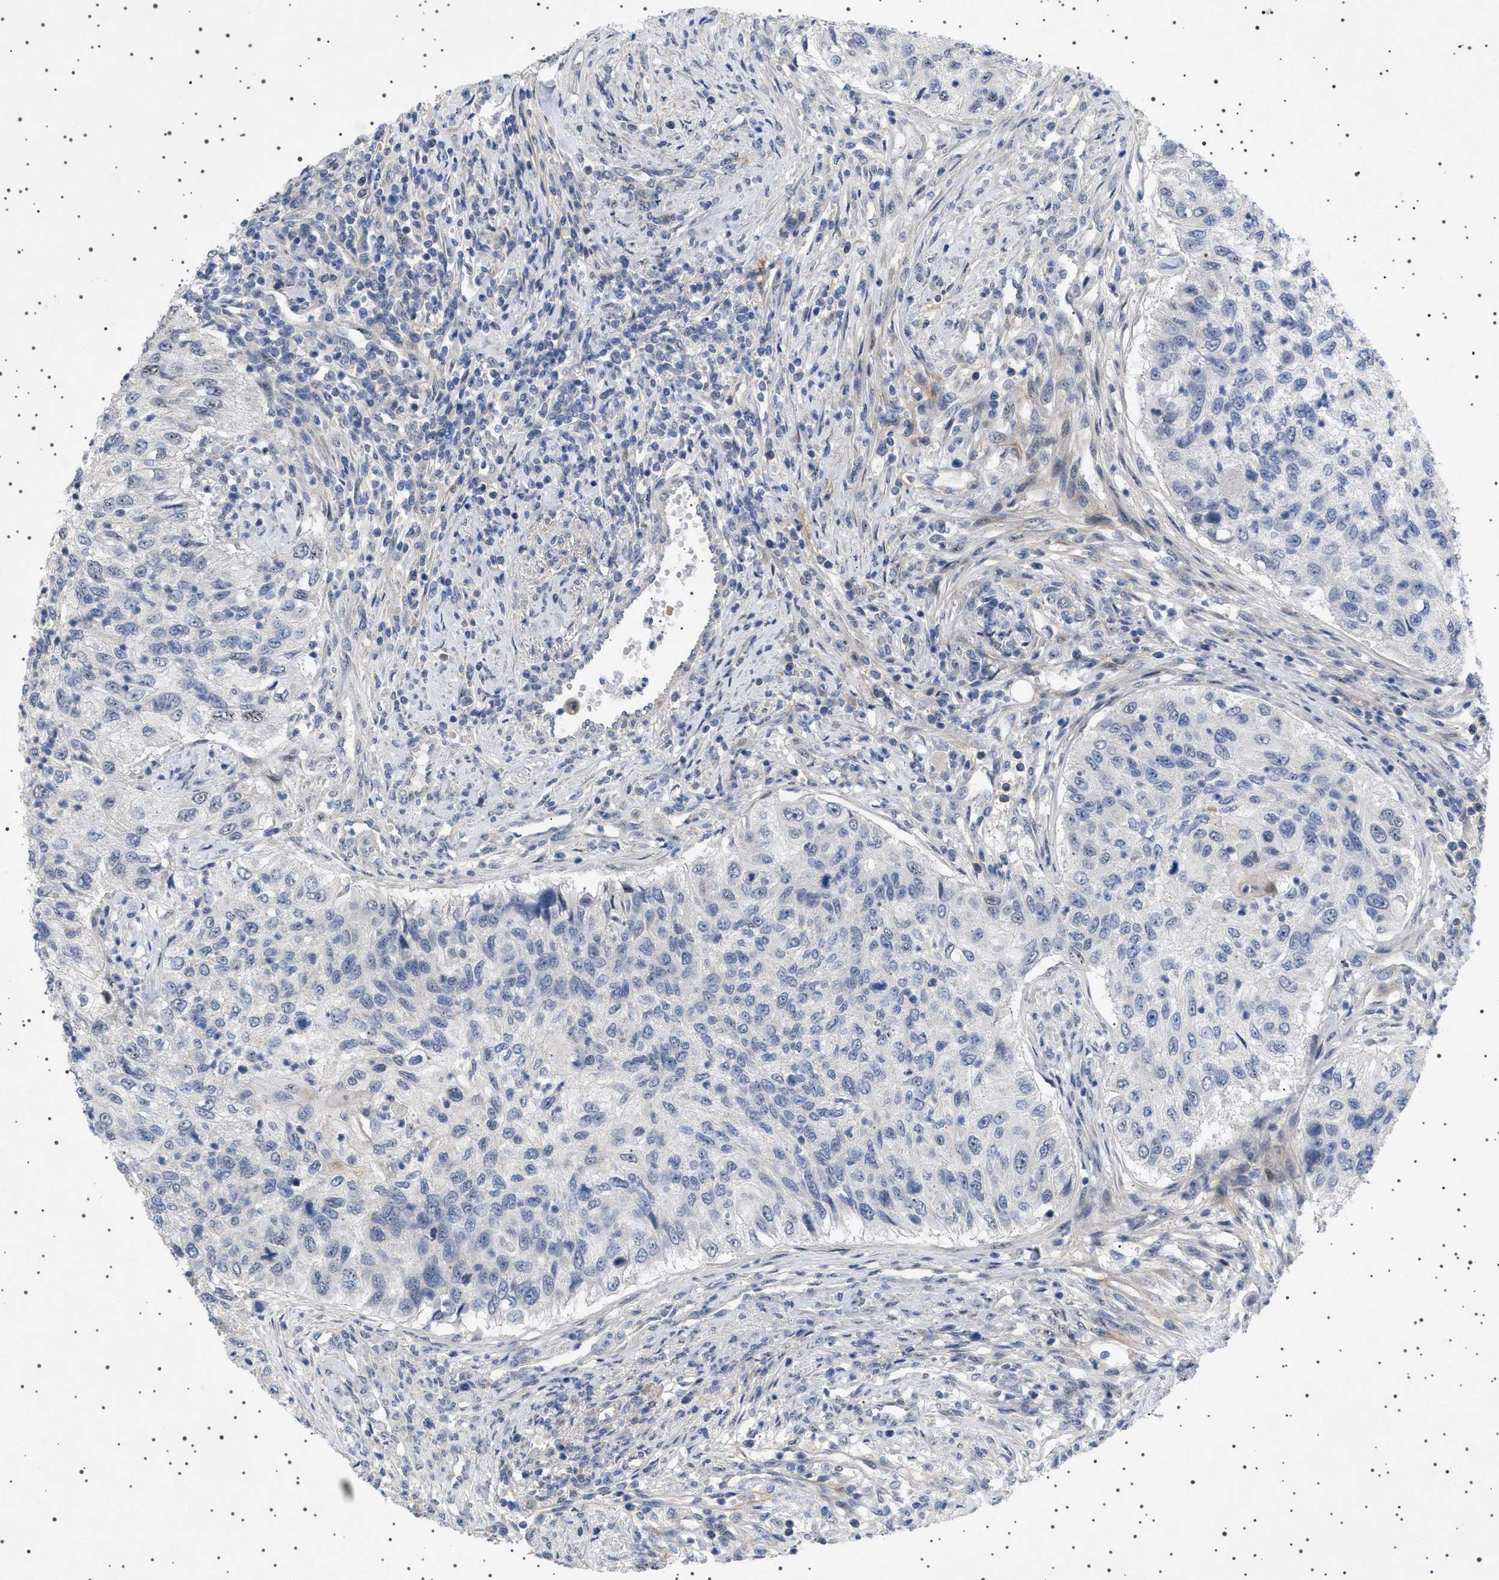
{"staining": {"intensity": "negative", "quantity": "none", "location": "none"}, "tissue": "urothelial cancer", "cell_type": "Tumor cells", "image_type": "cancer", "snomed": [{"axis": "morphology", "description": "Urothelial carcinoma, High grade"}, {"axis": "topography", "description": "Urinary bladder"}], "caption": "Protein analysis of urothelial carcinoma (high-grade) shows no significant staining in tumor cells.", "gene": "HTR1A", "patient": {"sex": "female", "age": 60}}